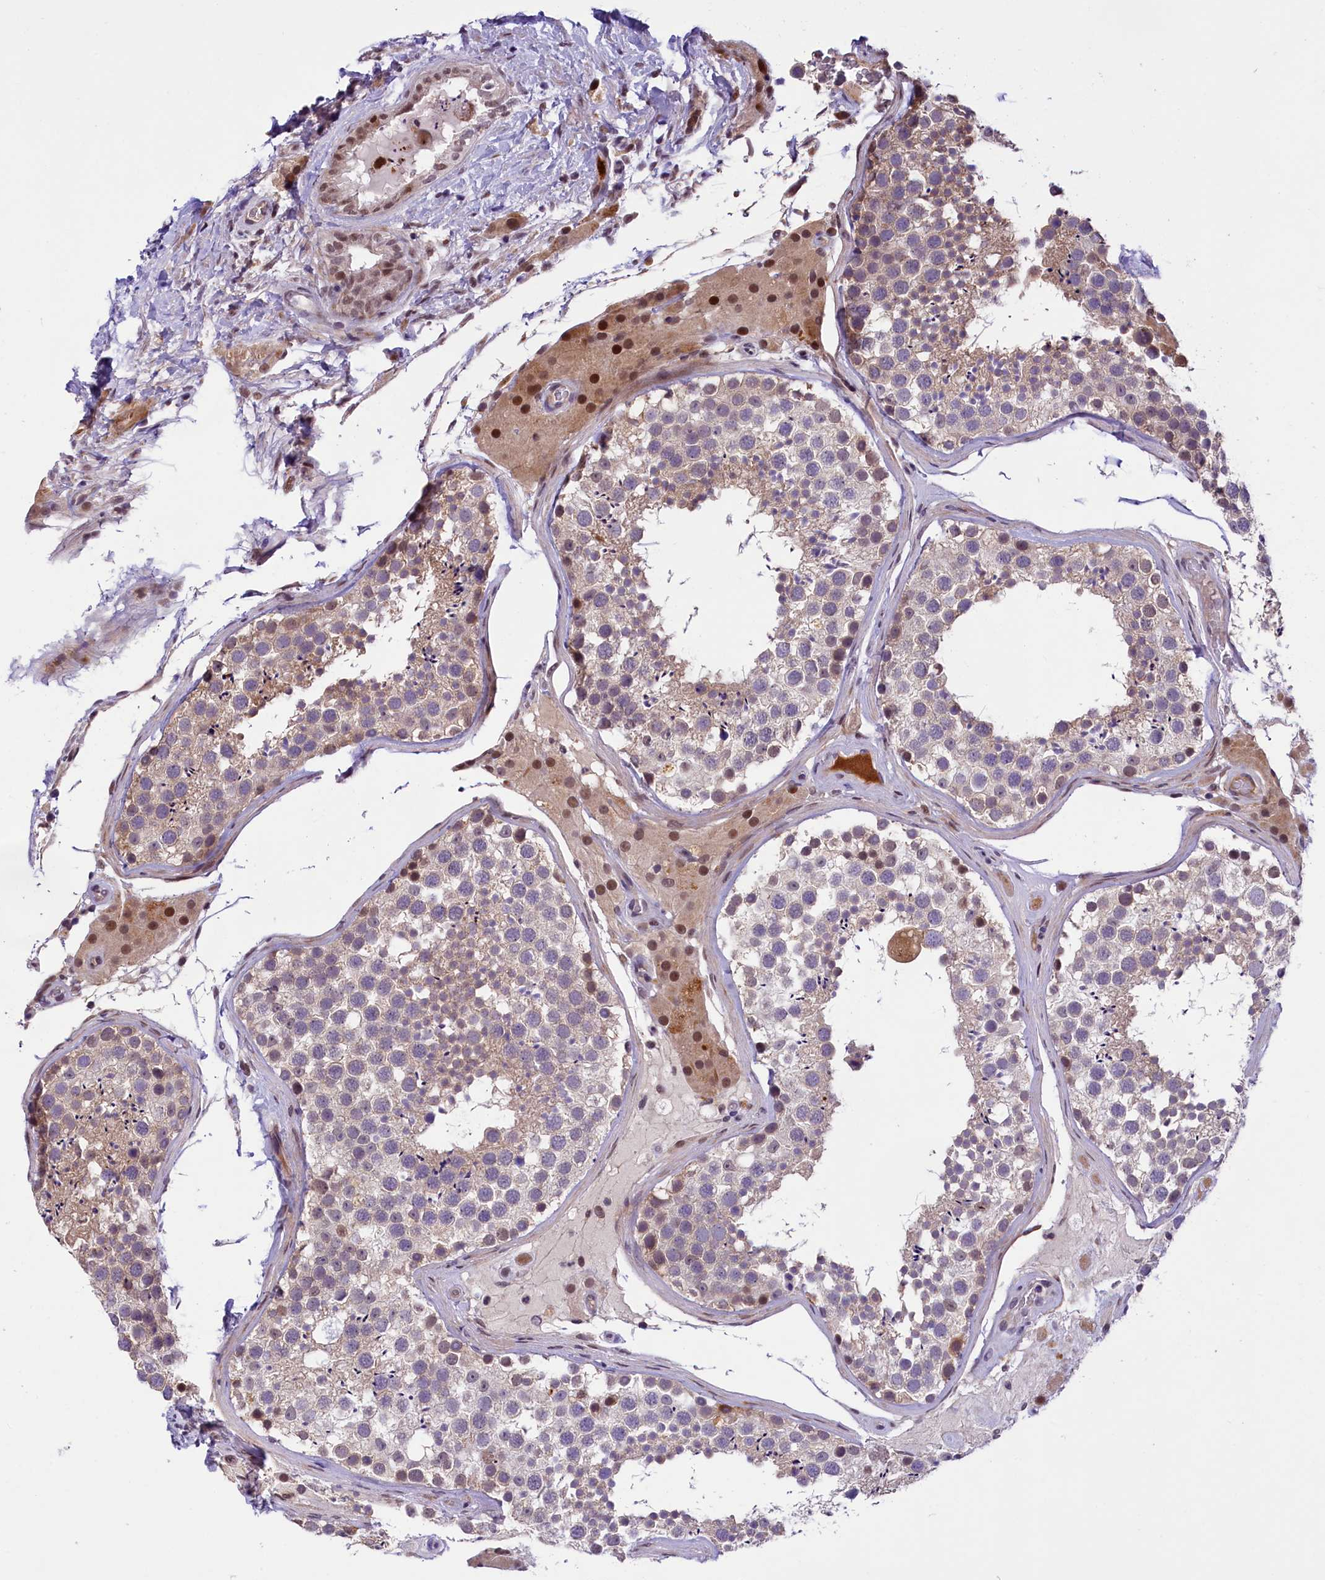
{"staining": {"intensity": "moderate", "quantity": "<25%", "location": "cytoplasmic/membranous"}, "tissue": "testis", "cell_type": "Cells in seminiferous ducts", "image_type": "normal", "snomed": [{"axis": "morphology", "description": "Normal tissue, NOS"}, {"axis": "topography", "description": "Testis"}], "caption": "IHC of benign testis reveals low levels of moderate cytoplasmic/membranous expression in approximately <25% of cells in seminiferous ducts.", "gene": "FBXO45", "patient": {"sex": "male", "age": 46}}